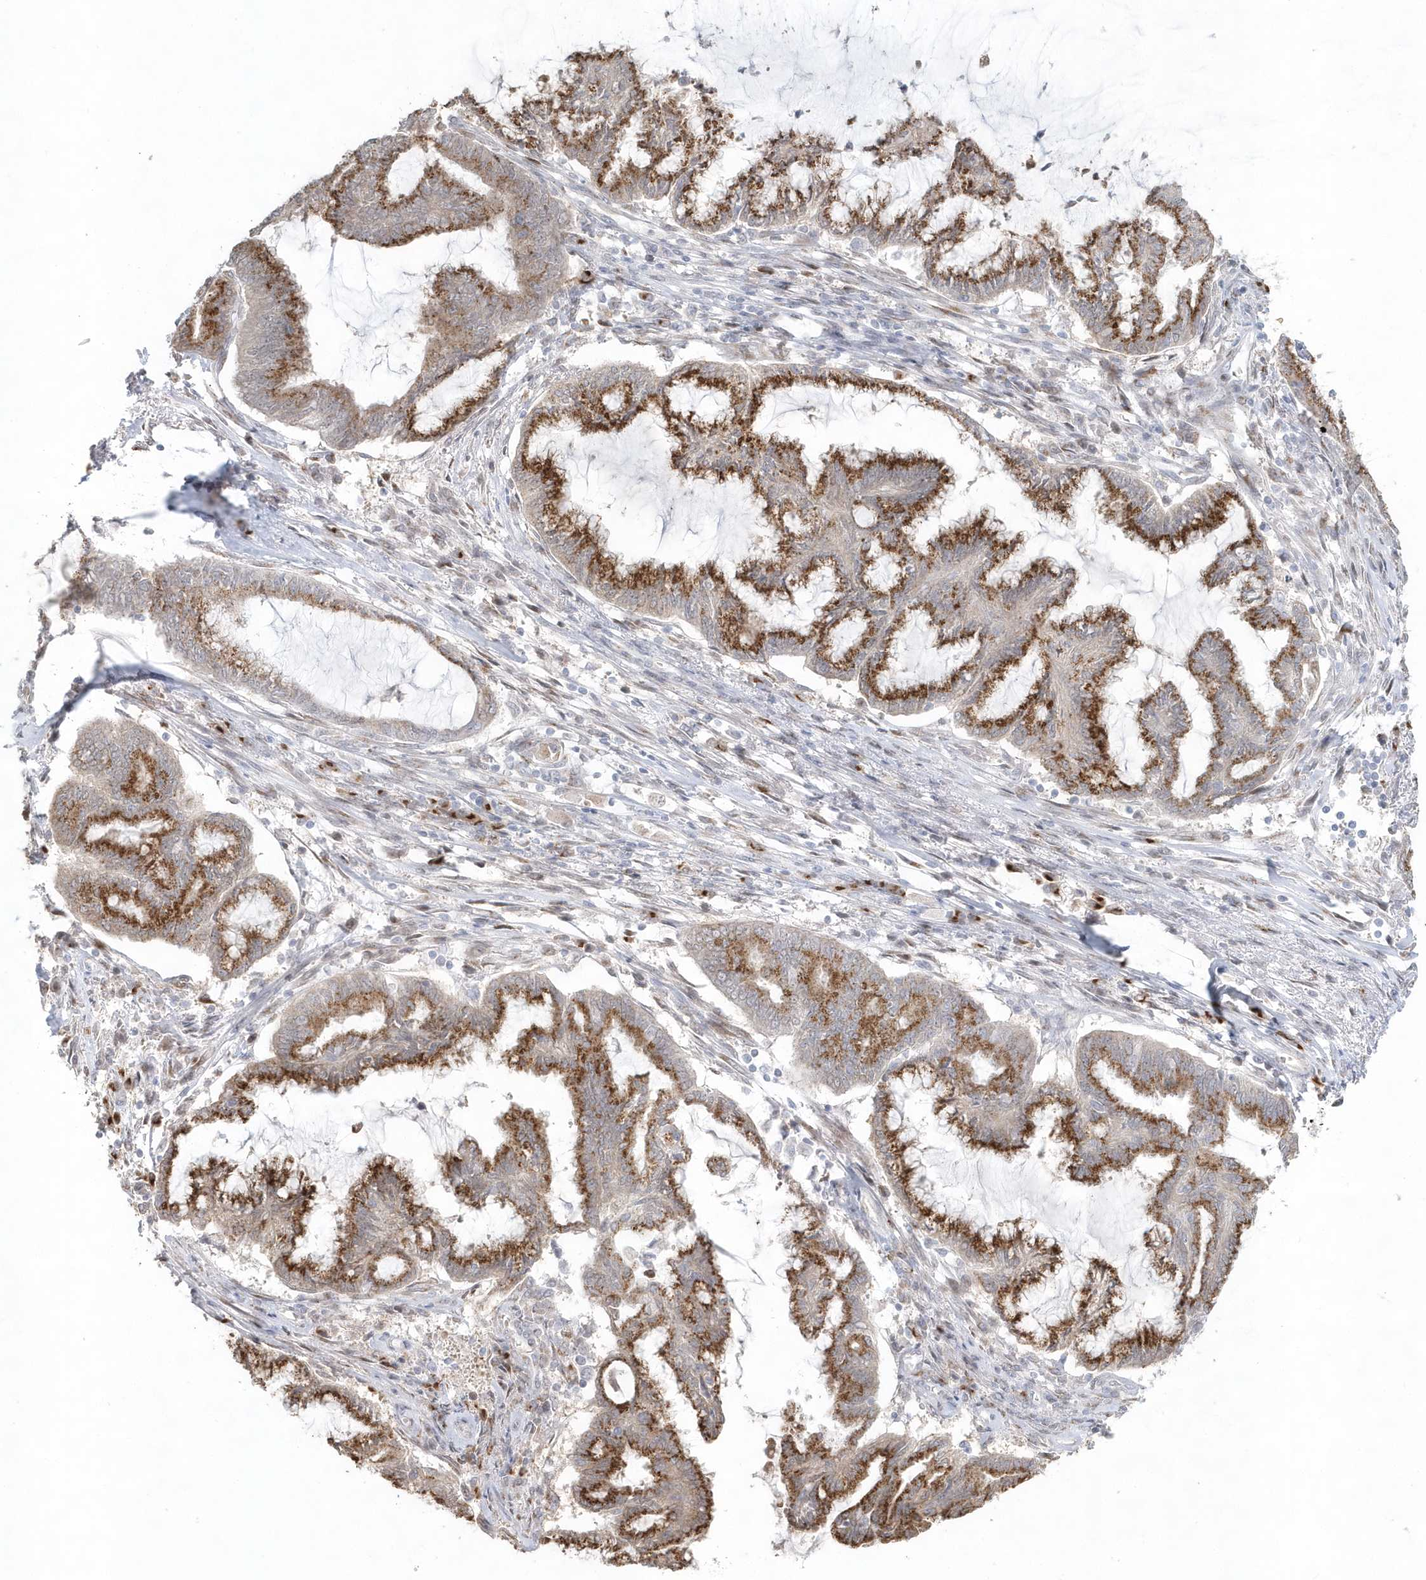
{"staining": {"intensity": "moderate", "quantity": ">75%", "location": "cytoplasmic/membranous"}, "tissue": "endometrial cancer", "cell_type": "Tumor cells", "image_type": "cancer", "snomed": [{"axis": "morphology", "description": "Adenocarcinoma, NOS"}, {"axis": "topography", "description": "Endometrium"}], "caption": "Protein analysis of endometrial cancer tissue reveals moderate cytoplasmic/membranous positivity in approximately >75% of tumor cells.", "gene": "DHFR", "patient": {"sex": "female", "age": 86}}